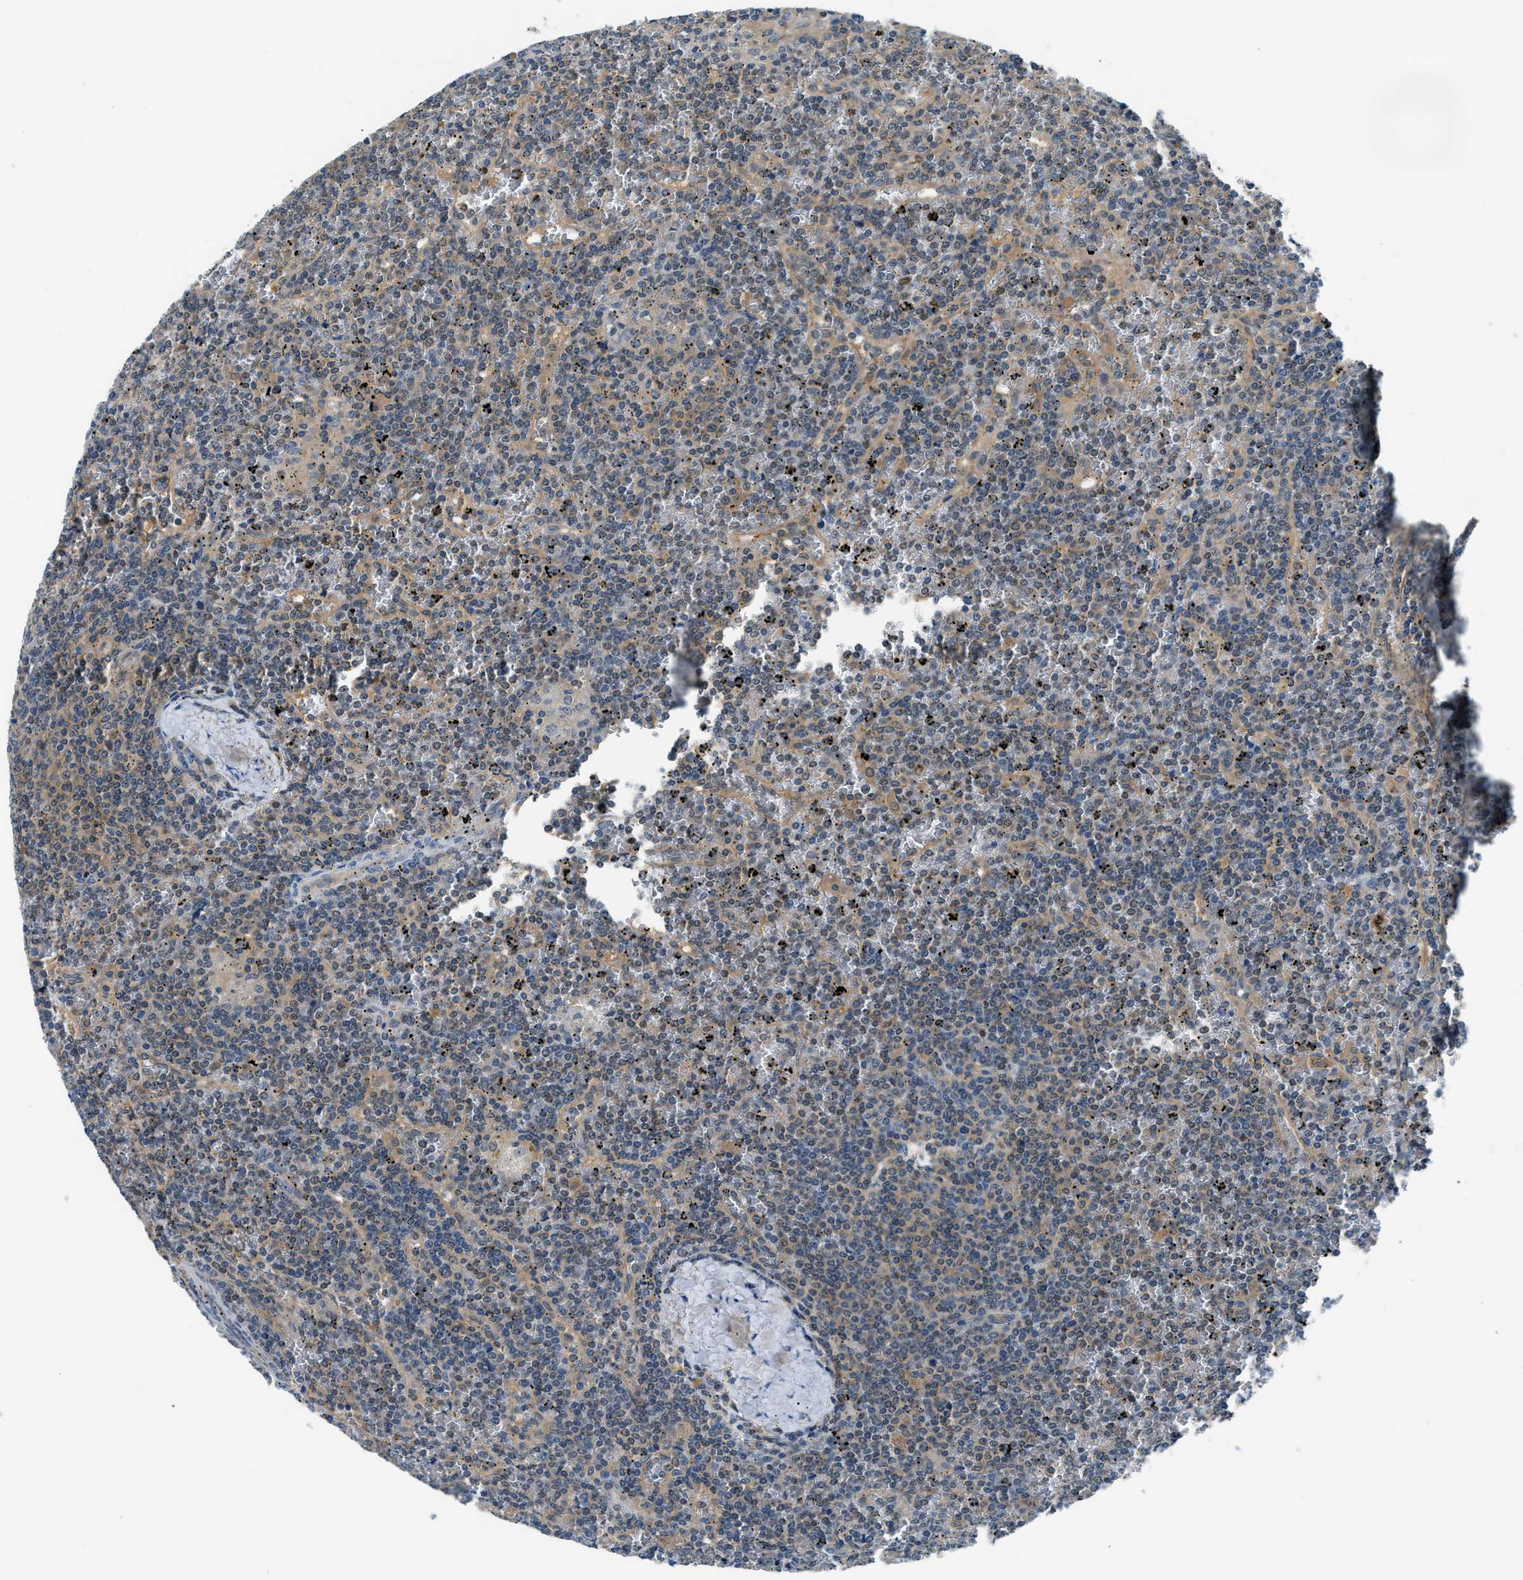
{"staining": {"intensity": "weak", "quantity": "25%-75%", "location": "cytoplasmic/membranous"}, "tissue": "lymphoma", "cell_type": "Tumor cells", "image_type": "cancer", "snomed": [{"axis": "morphology", "description": "Malignant lymphoma, non-Hodgkin's type, Low grade"}, {"axis": "topography", "description": "Spleen"}], "caption": "Weak cytoplasmic/membranous protein positivity is present in about 25%-75% of tumor cells in malignant lymphoma, non-Hodgkin's type (low-grade).", "gene": "ACP1", "patient": {"sex": "female", "age": 19}}